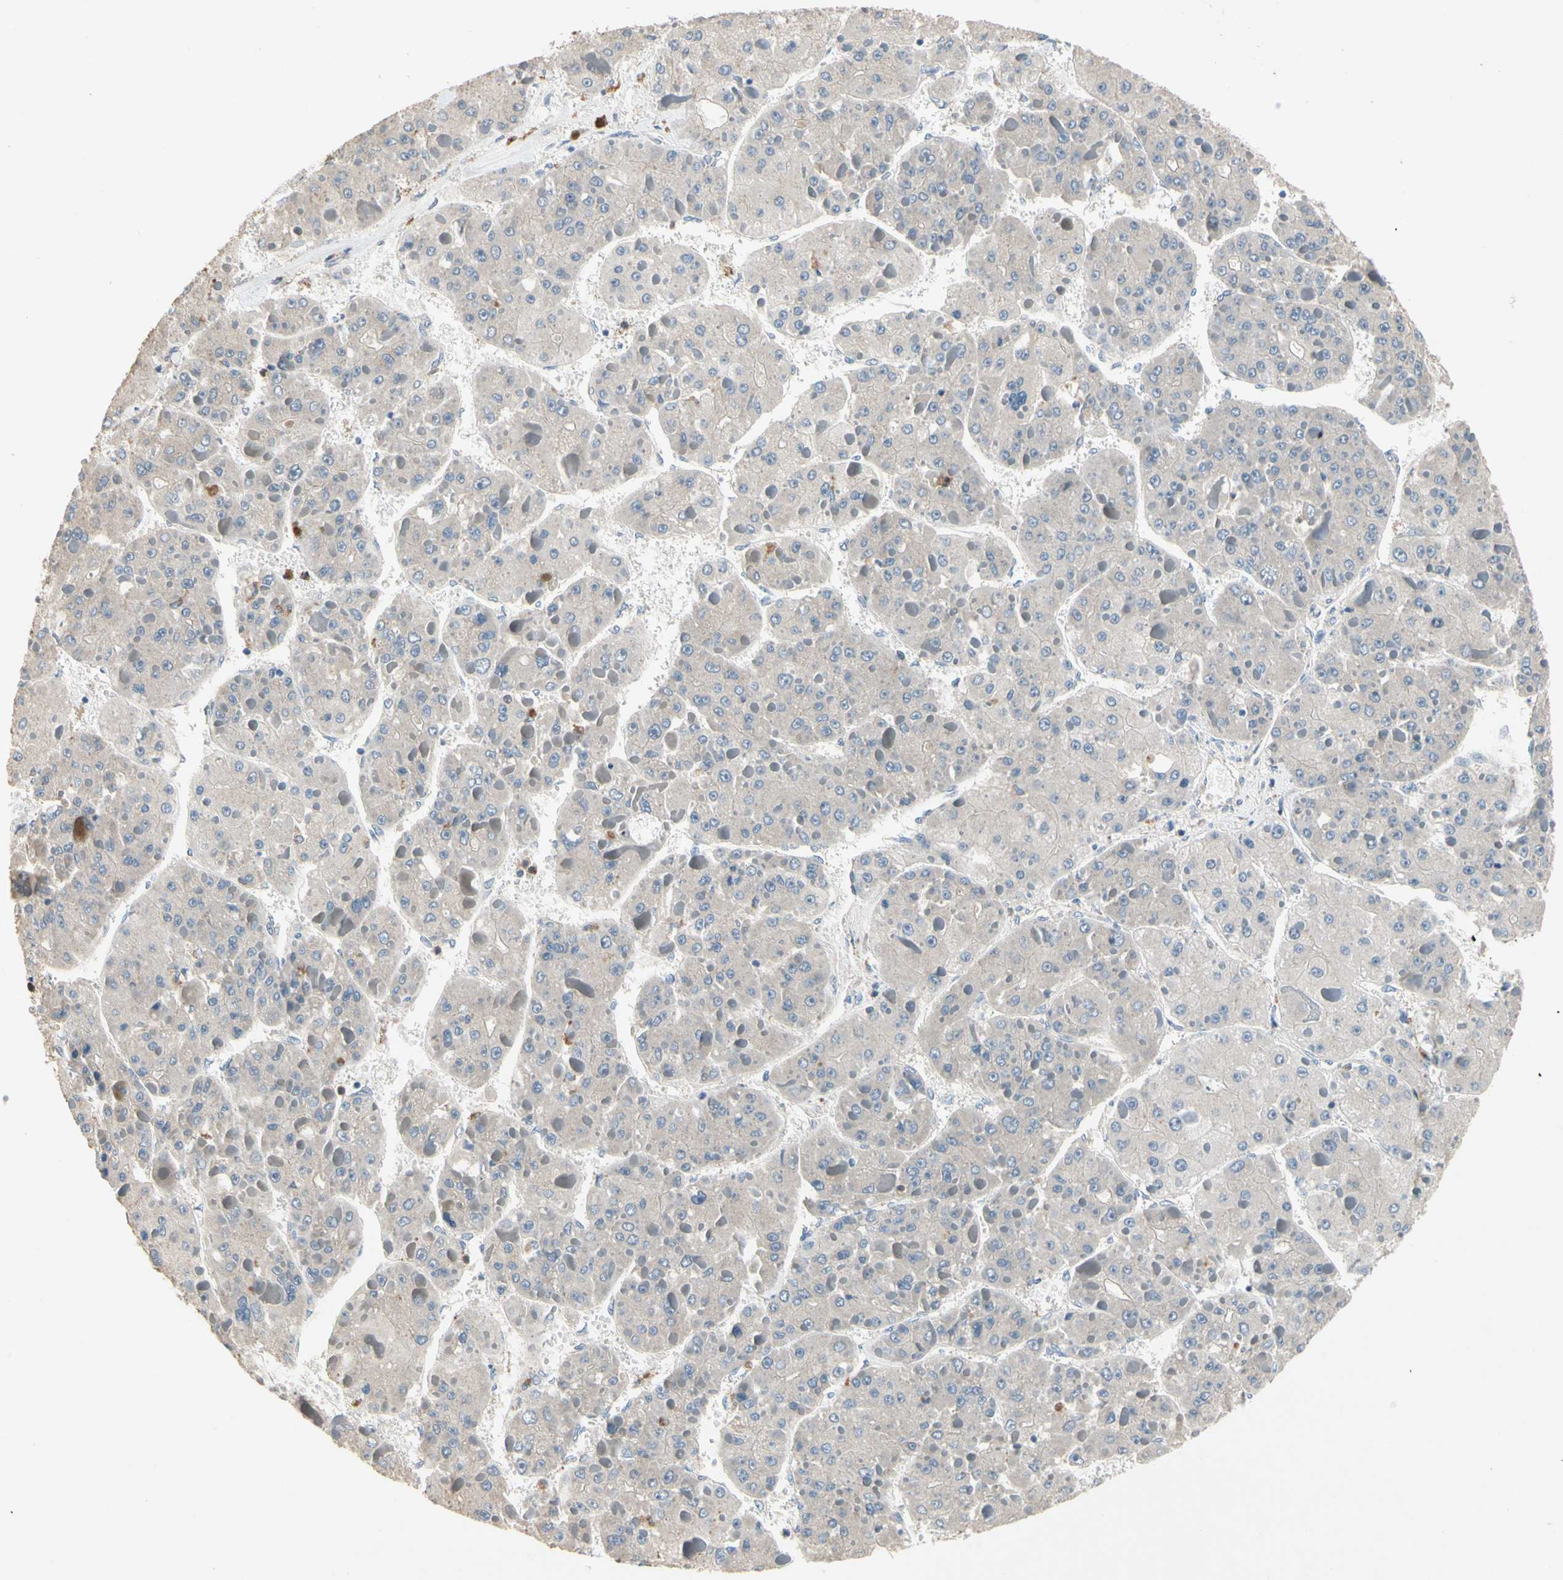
{"staining": {"intensity": "negative", "quantity": "none", "location": "none"}, "tissue": "liver cancer", "cell_type": "Tumor cells", "image_type": "cancer", "snomed": [{"axis": "morphology", "description": "Carcinoma, Hepatocellular, NOS"}, {"axis": "topography", "description": "Liver"}], "caption": "IHC photomicrograph of neoplastic tissue: human hepatocellular carcinoma (liver) stained with DAB exhibits no significant protein staining in tumor cells.", "gene": "SIGLEC5", "patient": {"sex": "female", "age": 73}}